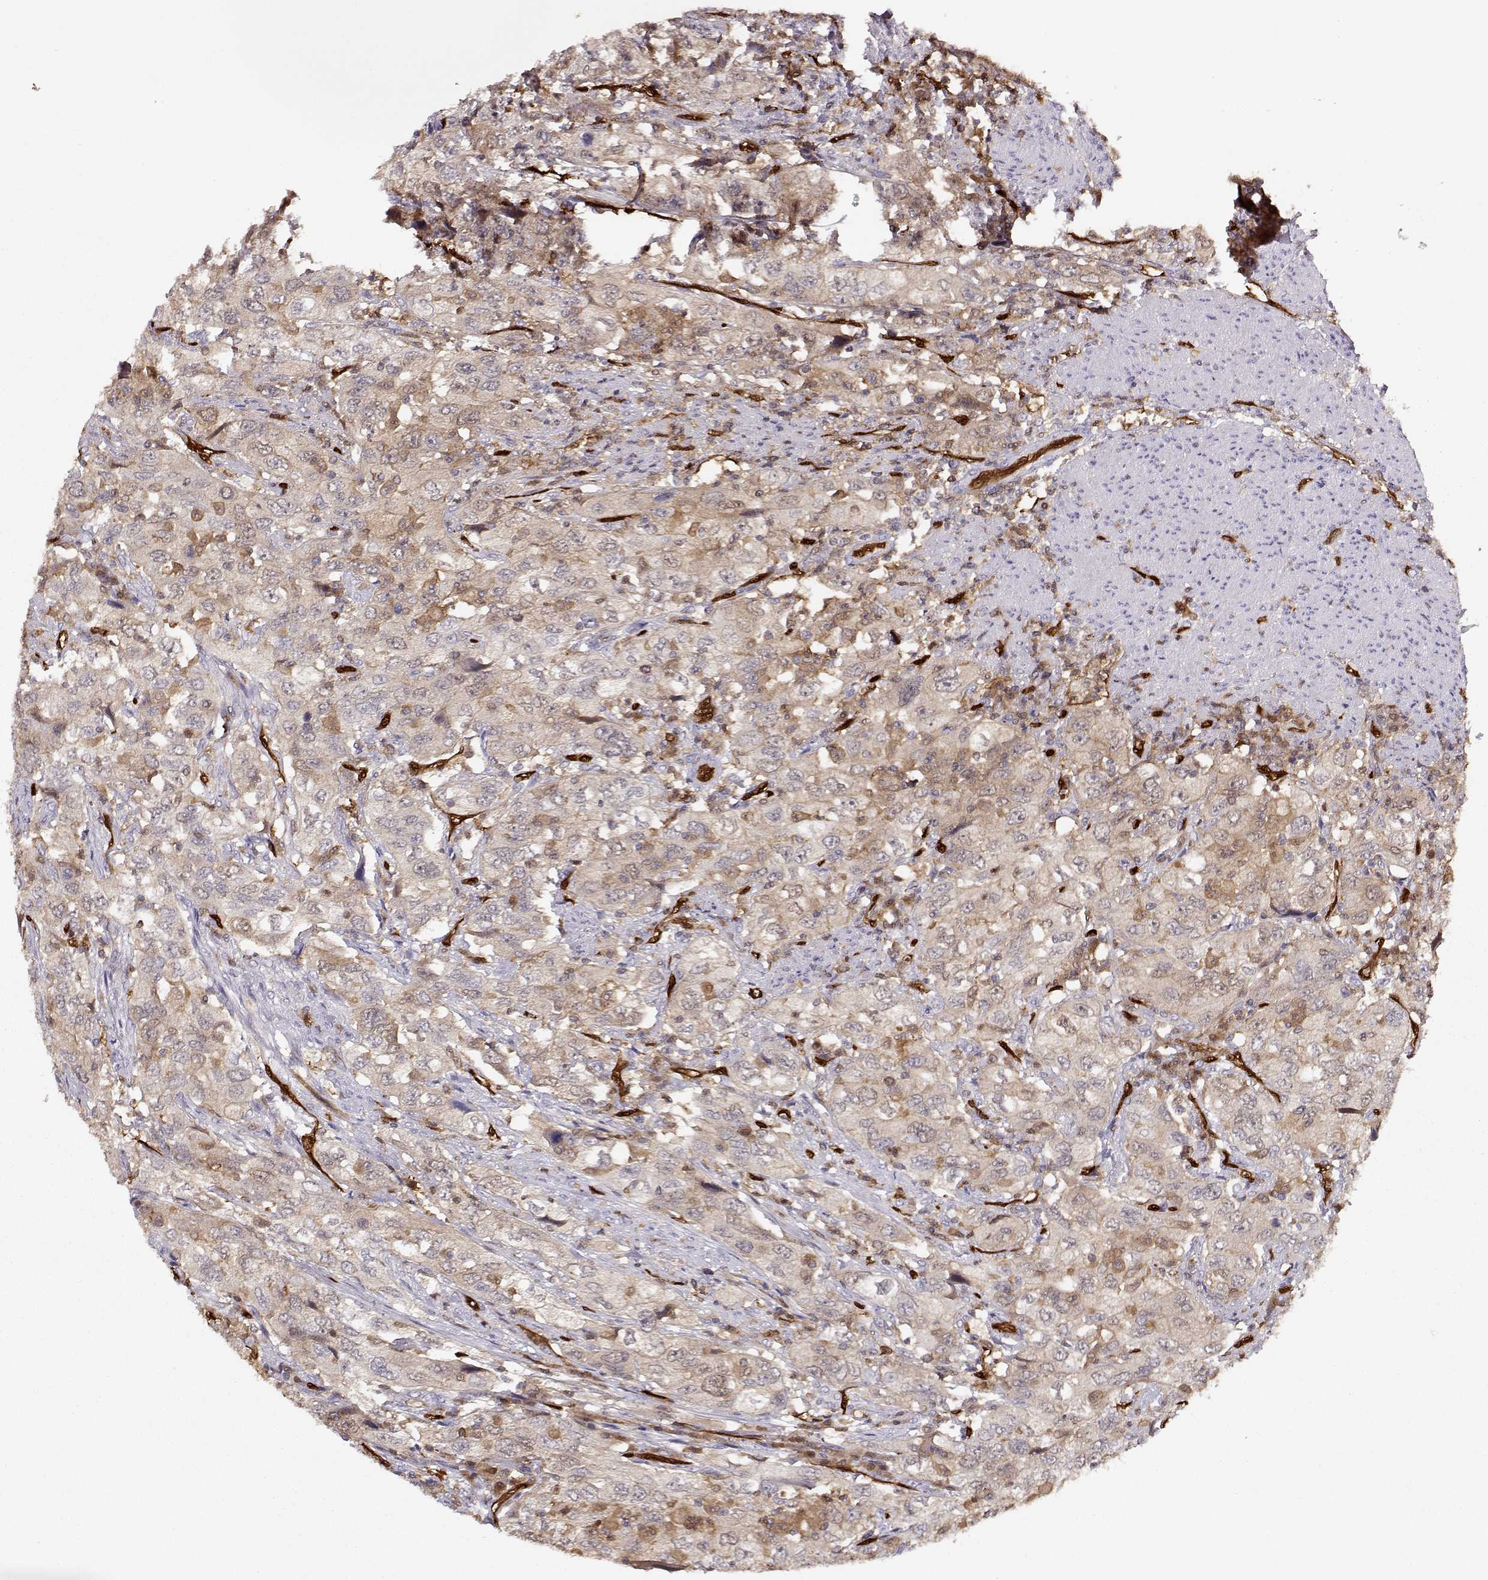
{"staining": {"intensity": "weak", "quantity": "25%-75%", "location": "cytoplasmic/membranous"}, "tissue": "urothelial cancer", "cell_type": "Tumor cells", "image_type": "cancer", "snomed": [{"axis": "morphology", "description": "Urothelial carcinoma, High grade"}, {"axis": "topography", "description": "Urinary bladder"}], "caption": "This micrograph reveals IHC staining of urothelial carcinoma (high-grade), with low weak cytoplasmic/membranous staining in approximately 25%-75% of tumor cells.", "gene": "PNP", "patient": {"sex": "male", "age": 76}}